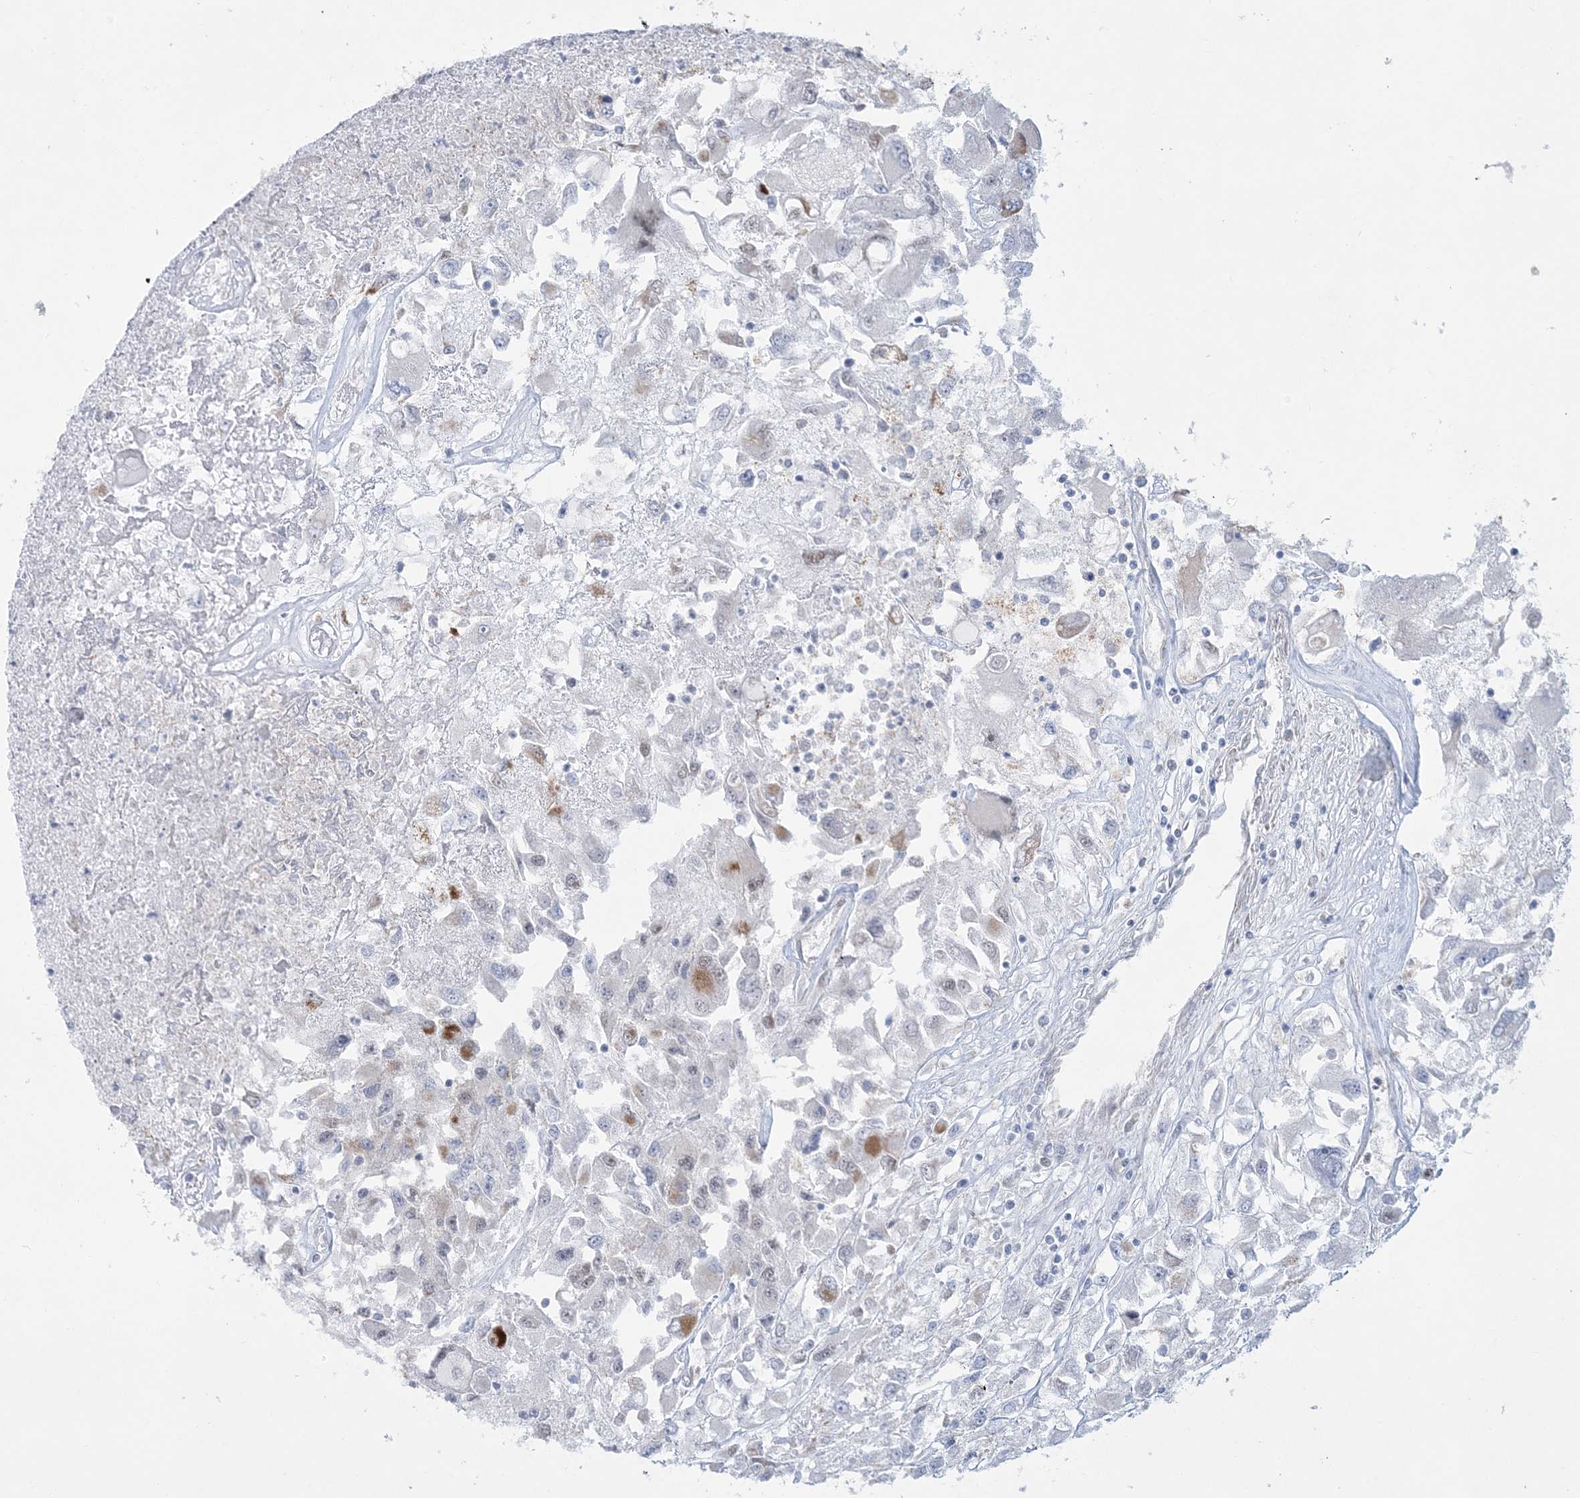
{"staining": {"intensity": "moderate", "quantity": "<25%", "location": "cytoplasmic/membranous"}, "tissue": "renal cancer", "cell_type": "Tumor cells", "image_type": "cancer", "snomed": [{"axis": "morphology", "description": "Adenocarcinoma, NOS"}, {"axis": "topography", "description": "Kidney"}], "caption": "Brown immunohistochemical staining in renal adenocarcinoma displays moderate cytoplasmic/membranous expression in about <25% of tumor cells.", "gene": "TBC1D7", "patient": {"sex": "female", "age": 52}}